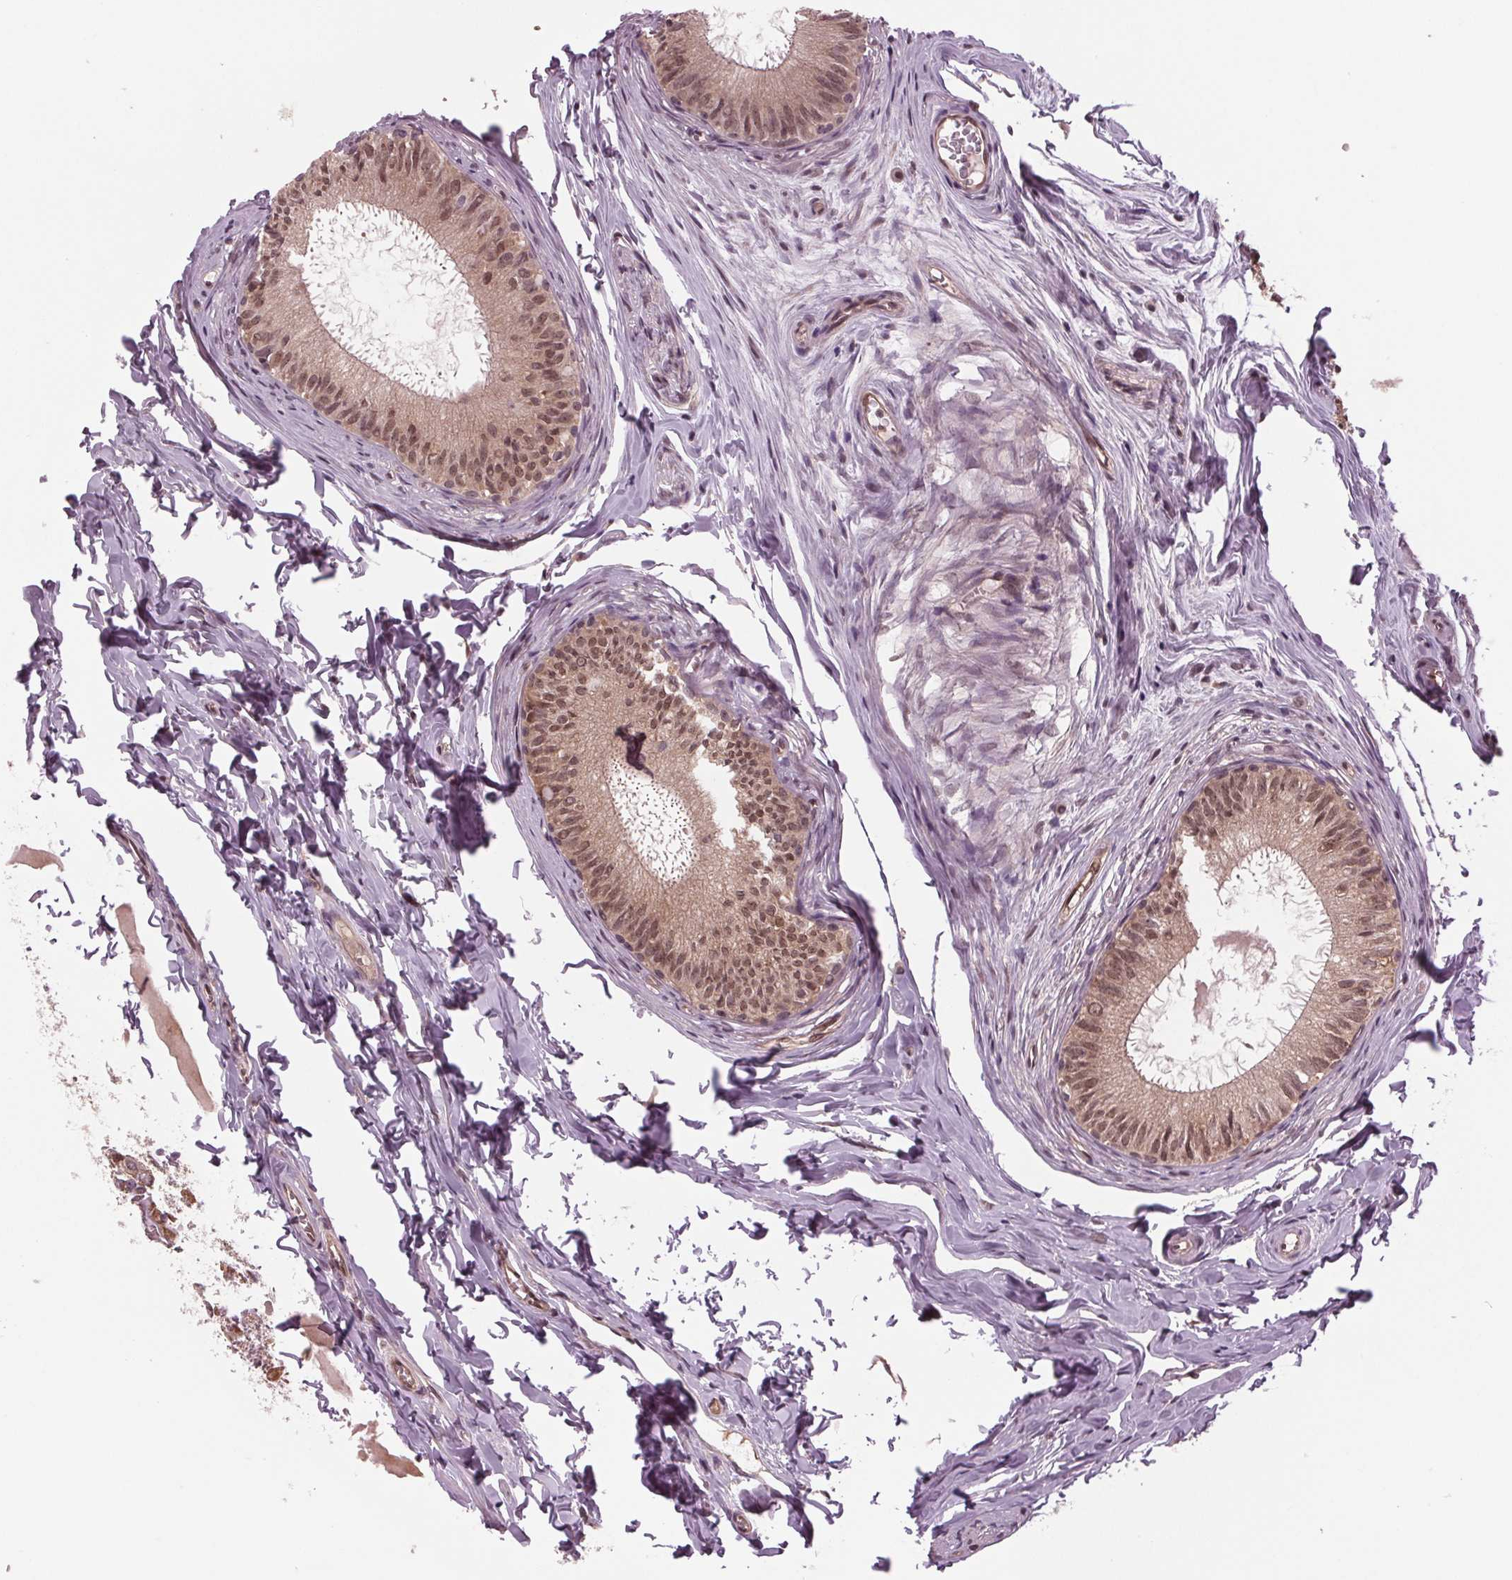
{"staining": {"intensity": "moderate", "quantity": "25%-75%", "location": "cytoplasmic/membranous,nuclear"}, "tissue": "epididymis", "cell_type": "Glandular cells", "image_type": "normal", "snomed": [{"axis": "morphology", "description": "Normal tissue, NOS"}, {"axis": "topography", "description": "Epididymis"}], "caption": "Benign epididymis reveals moderate cytoplasmic/membranous,nuclear positivity in about 25%-75% of glandular cells (IHC, brightfield microscopy, high magnification)..", "gene": "STAT3", "patient": {"sex": "male", "age": 45}}